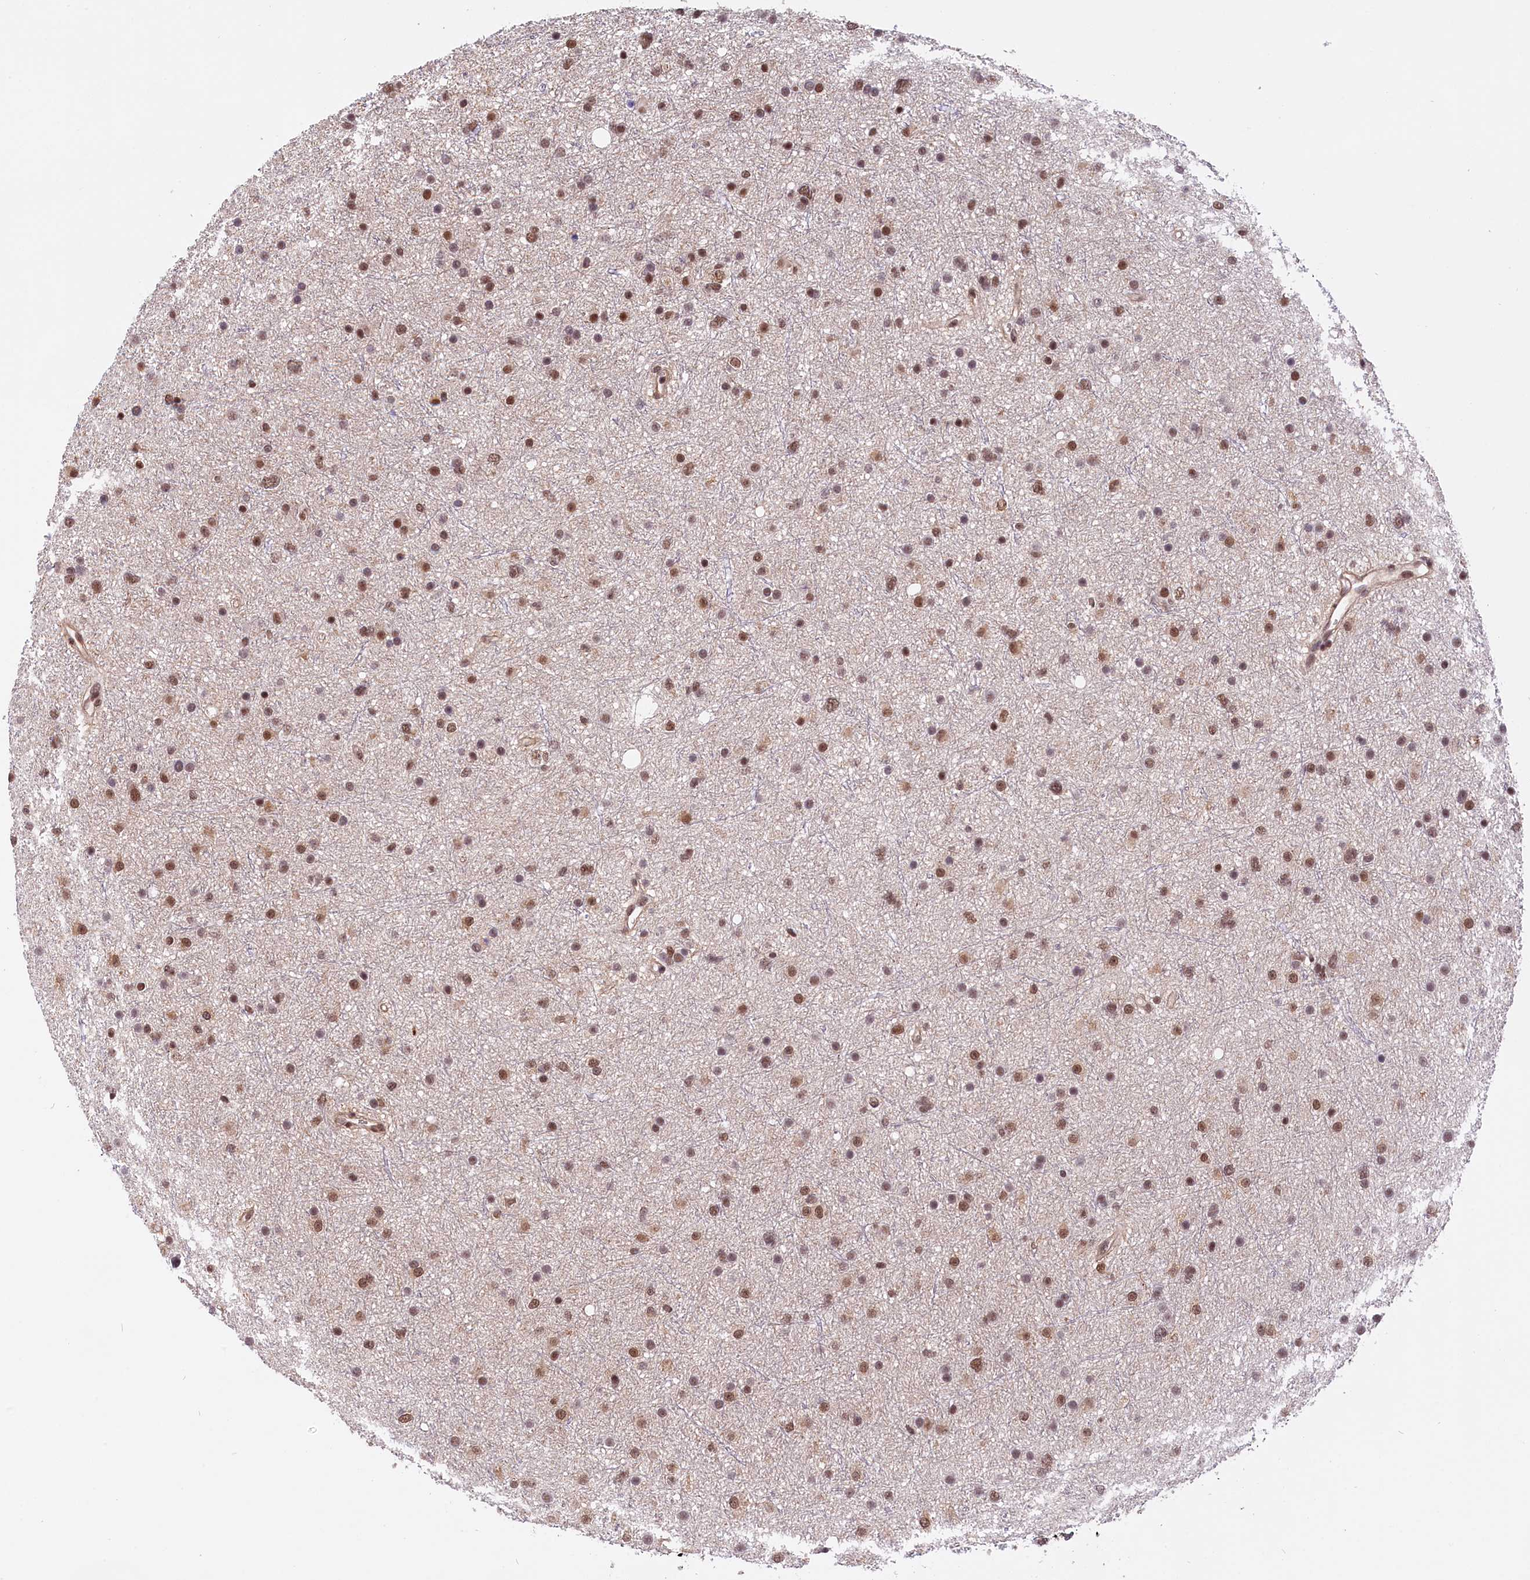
{"staining": {"intensity": "moderate", "quantity": ">75%", "location": "nuclear"}, "tissue": "glioma", "cell_type": "Tumor cells", "image_type": "cancer", "snomed": [{"axis": "morphology", "description": "Glioma, malignant, Low grade"}, {"axis": "topography", "description": "Cerebral cortex"}], "caption": "Immunohistochemical staining of malignant glioma (low-grade) demonstrates medium levels of moderate nuclear staining in about >75% of tumor cells. (DAB (3,3'-diaminobenzidine) IHC with brightfield microscopy, high magnification).", "gene": "ZC3H4", "patient": {"sex": "female", "age": 39}}